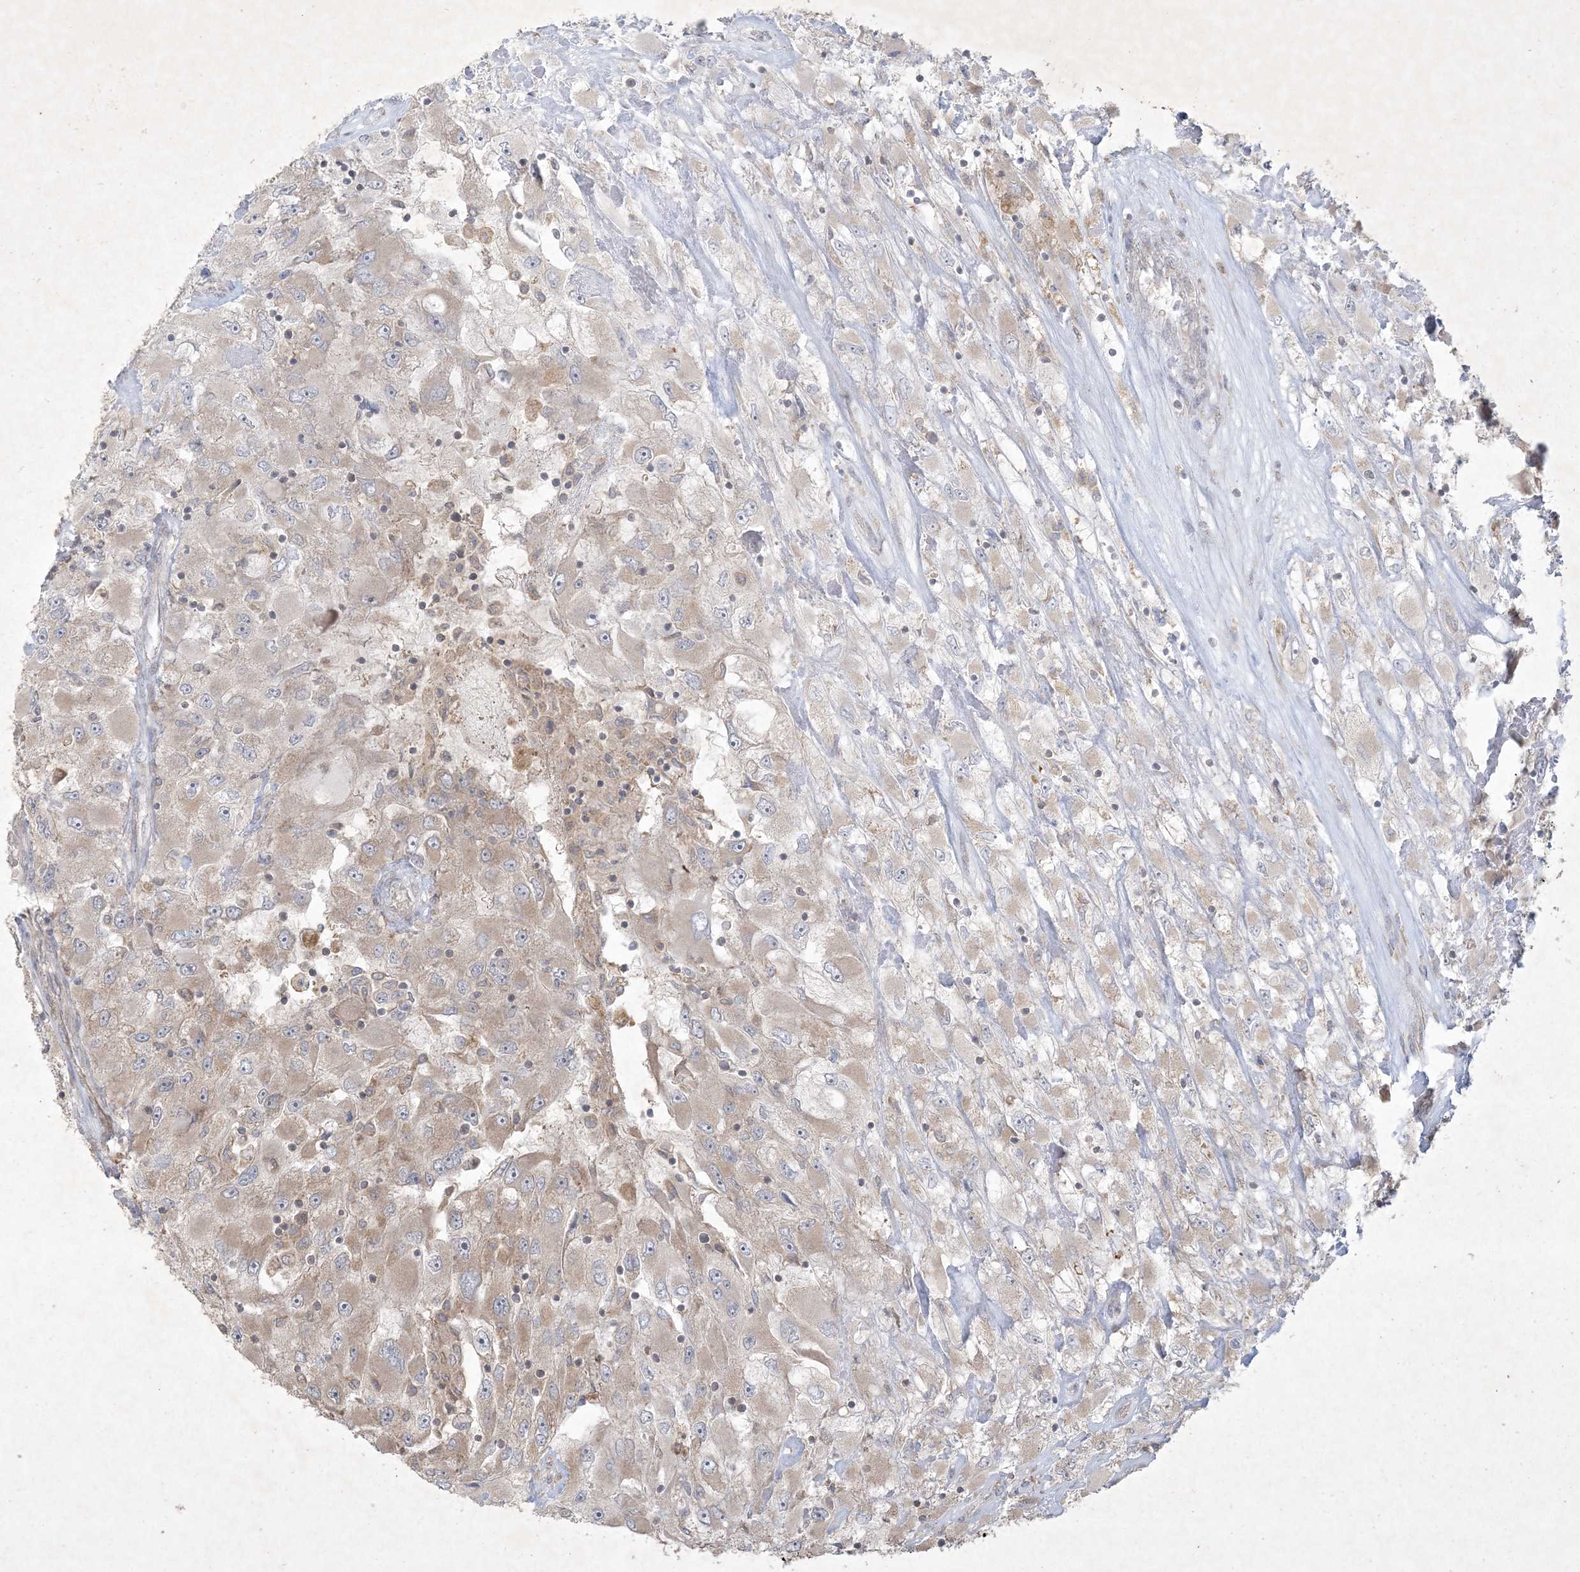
{"staining": {"intensity": "weak", "quantity": "25%-75%", "location": "cytoplasmic/membranous"}, "tissue": "renal cancer", "cell_type": "Tumor cells", "image_type": "cancer", "snomed": [{"axis": "morphology", "description": "Adenocarcinoma, NOS"}, {"axis": "topography", "description": "Kidney"}], "caption": "DAB immunohistochemical staining of human renal cancer exhibits weak cytoplasmic/membranous protein expression in about 25%-75% of tumor cells.", "gene": "NRBP2", "patient": {"sex": "female", "age": 52}}